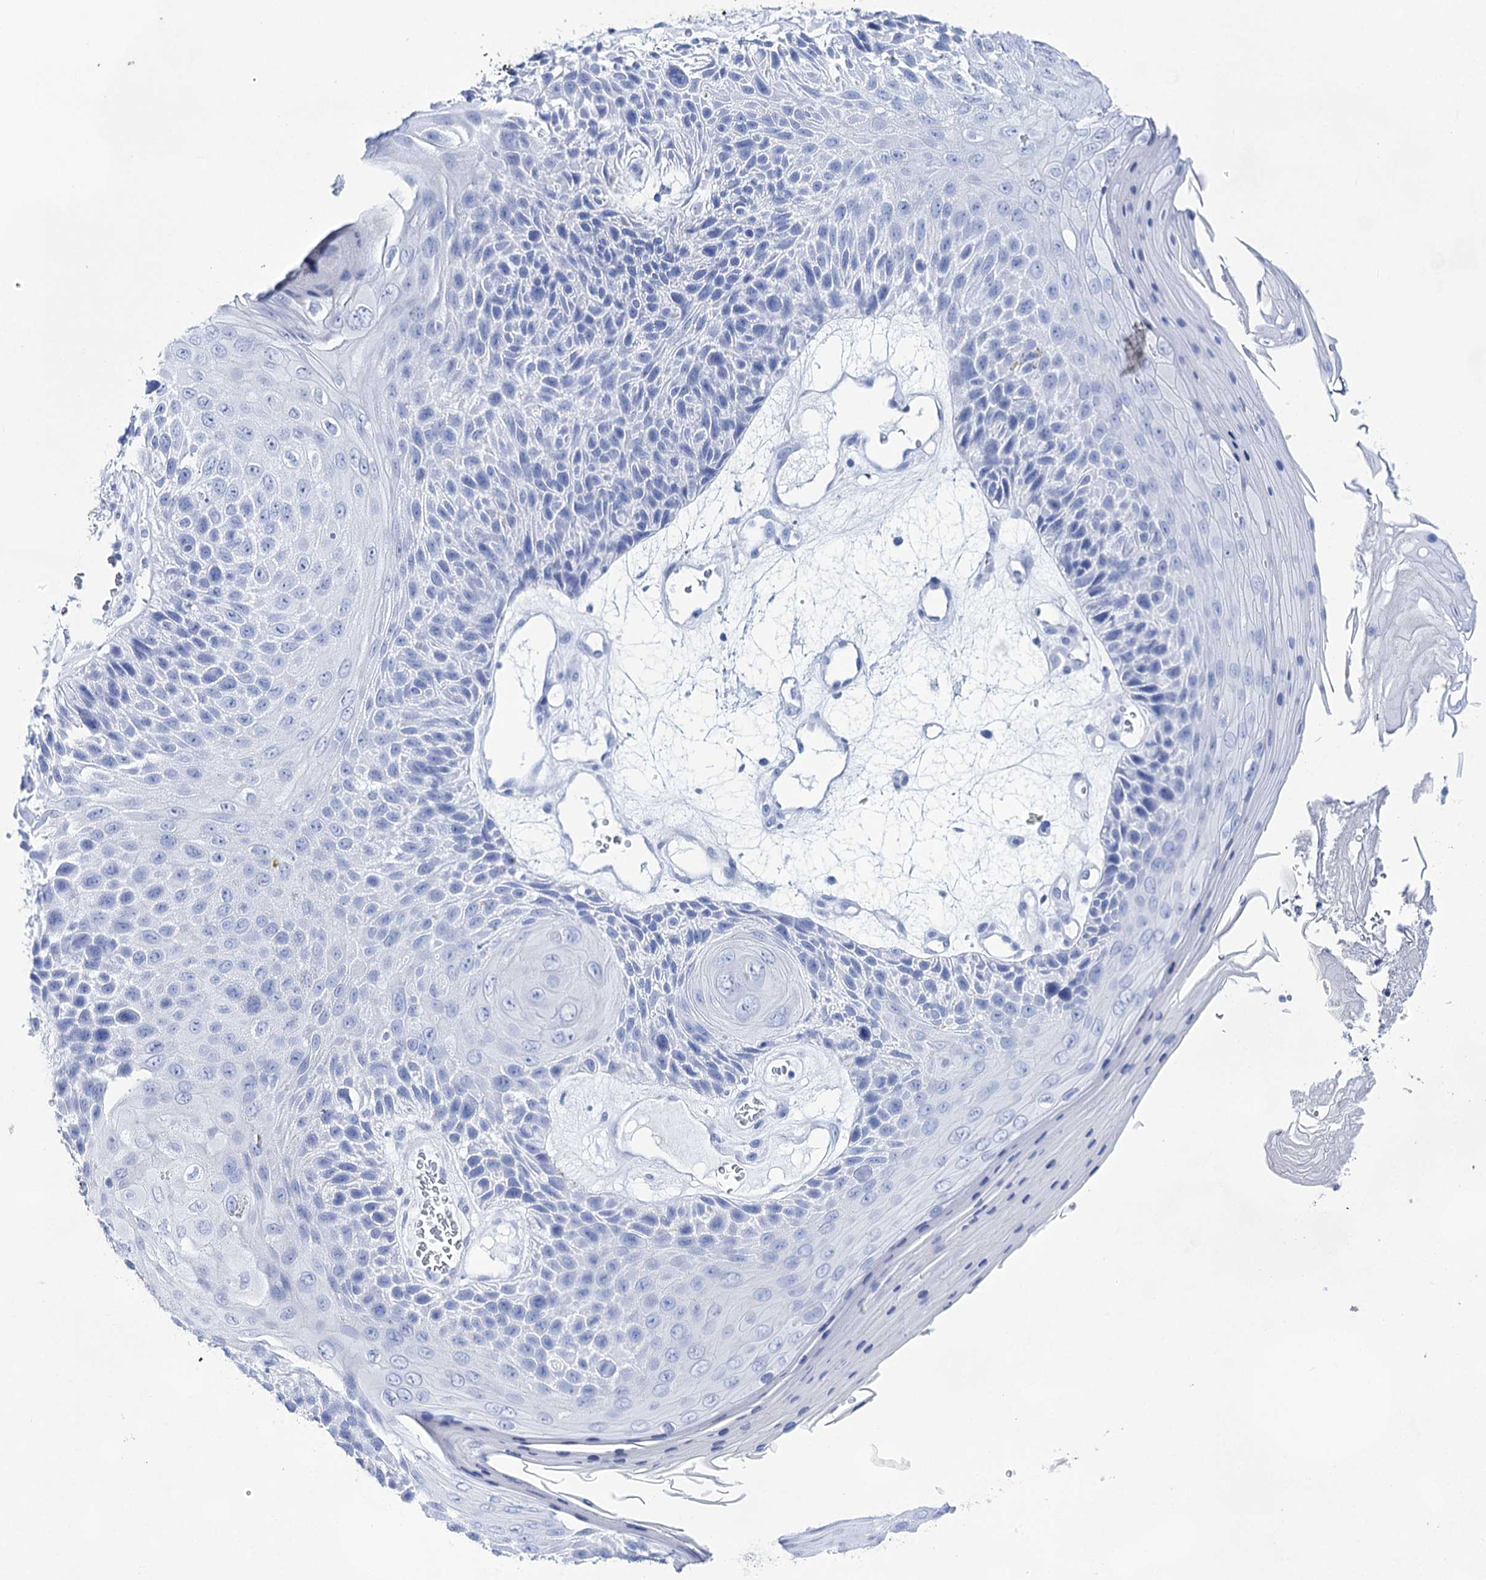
{"staining": {"intensity": "negative", "quantity": "none", "location": "none"}, "tissue": "skin cancer", "cell_type": "Tumor cells", "image_type": "cancer", "snomed": [{"axis": "morphology", "description": "Squamous cell carcinoma, NOS"}, {"axis": "topography", "description": "Skin"}], "caption": "Photomicrograph shows no significant protein expression in tumor cells of skin cancer (squamous cell carcinoma).", "gene": "LALBA", "patient": {"sex": "female", "age": 88}}